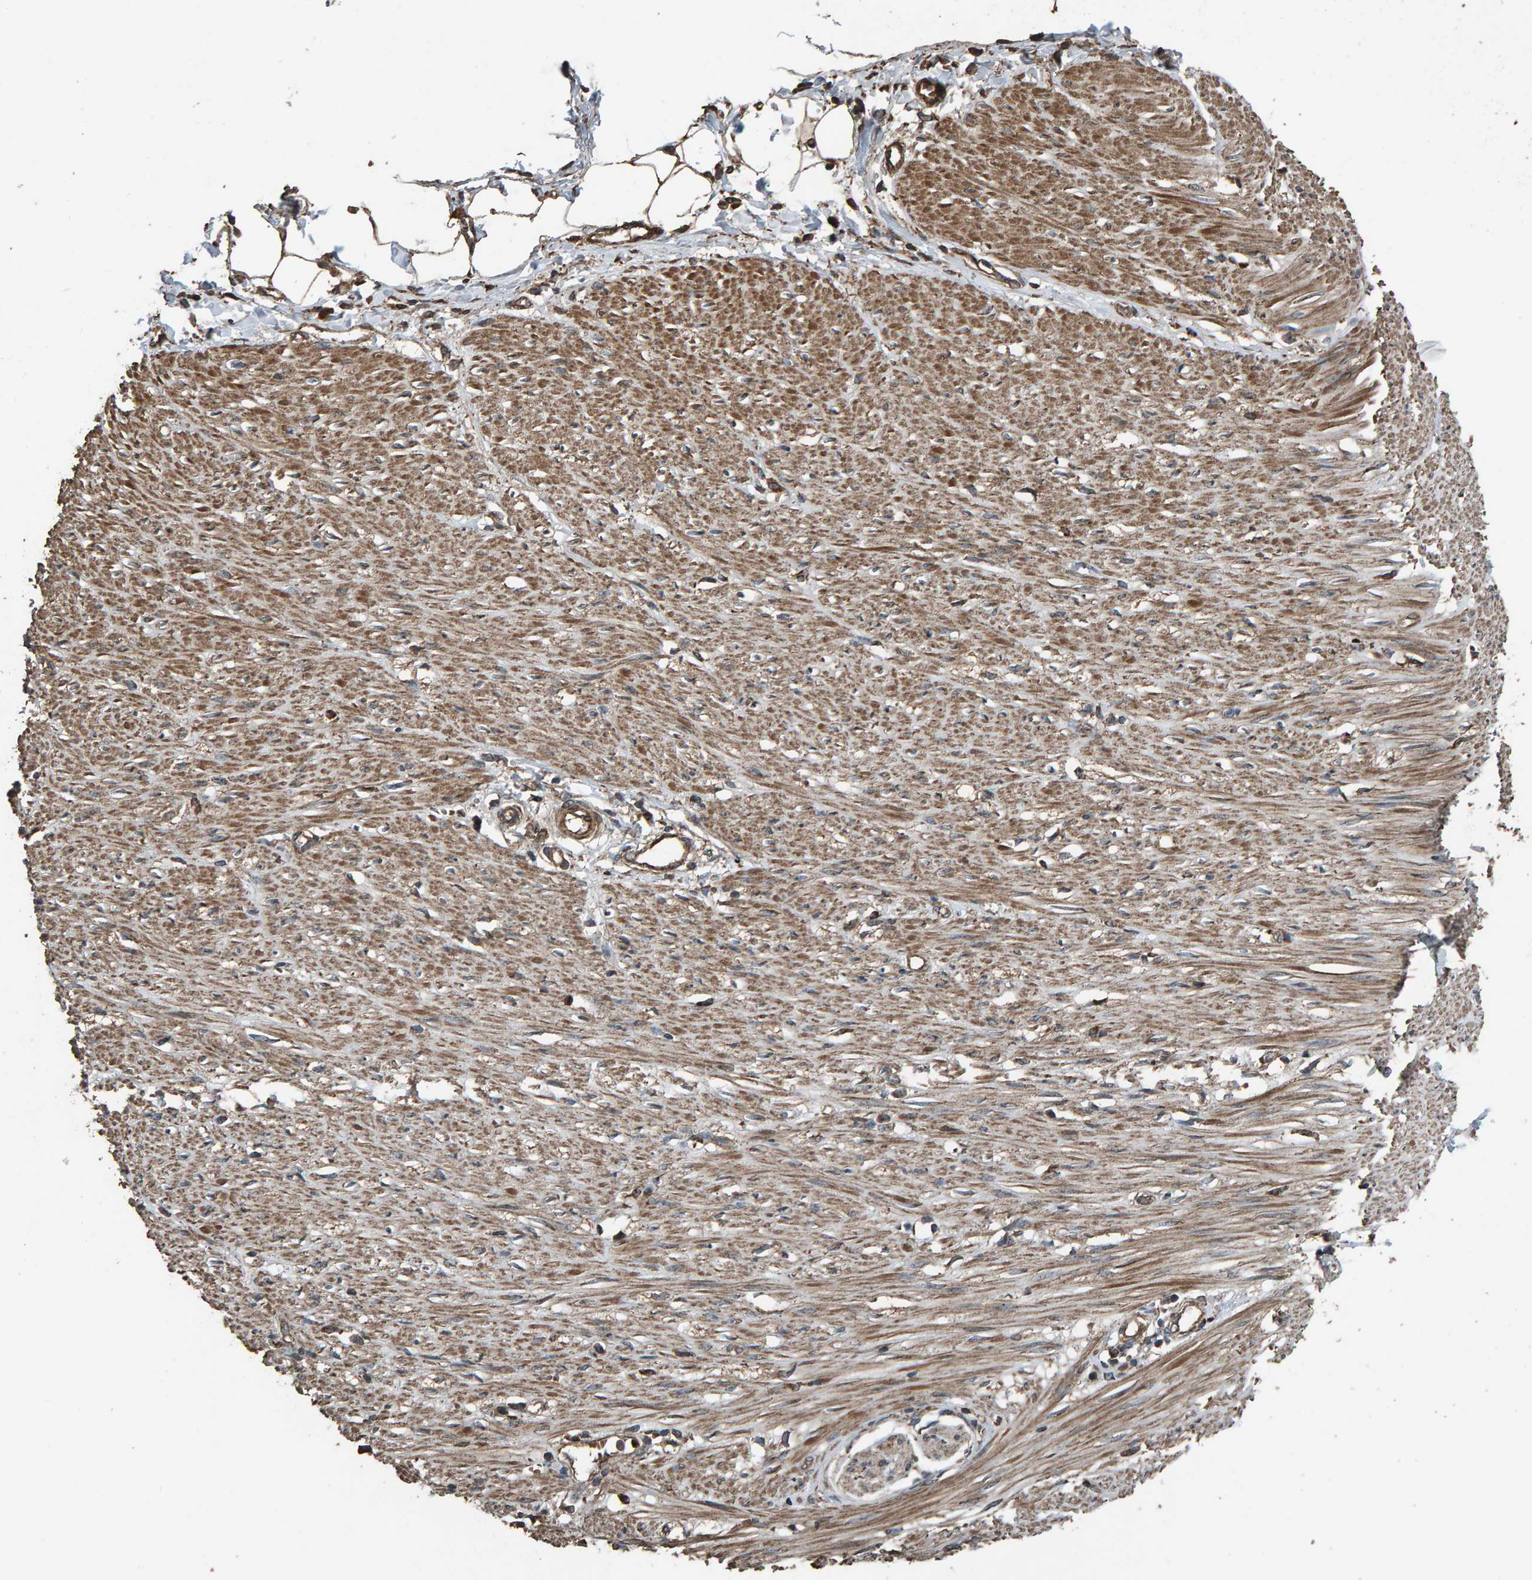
{"staining": {"intensity": "strong", "quantity": ">75%", "location": "cytoplasmic/membranous"}, "tissue": "adipose tissue", "cell_type": "Adipocytes", "image_type": "normal", "snomed": [{"axis": "morphology", "description": "Normal tissue, NOS"}, {"axis": "morphology", "description": "Adenocarcinoma, NOS"}, {"axis": "topography", "description": "Colon"}, {"axis": "topography", "description": "Peripheral nerve tissue"}], "caption": "The image shows staining of benign adipose tissue, revealing strong cytoplasmic/membranous protein staining (brown color) within adipocytes. The staining was performed using DAB, with brown indicating positive protein expression. Nuclei are stained blue with hematoxylin.", "gene": "DUS1L", "patient": {"sex": "male", "age": 14}}